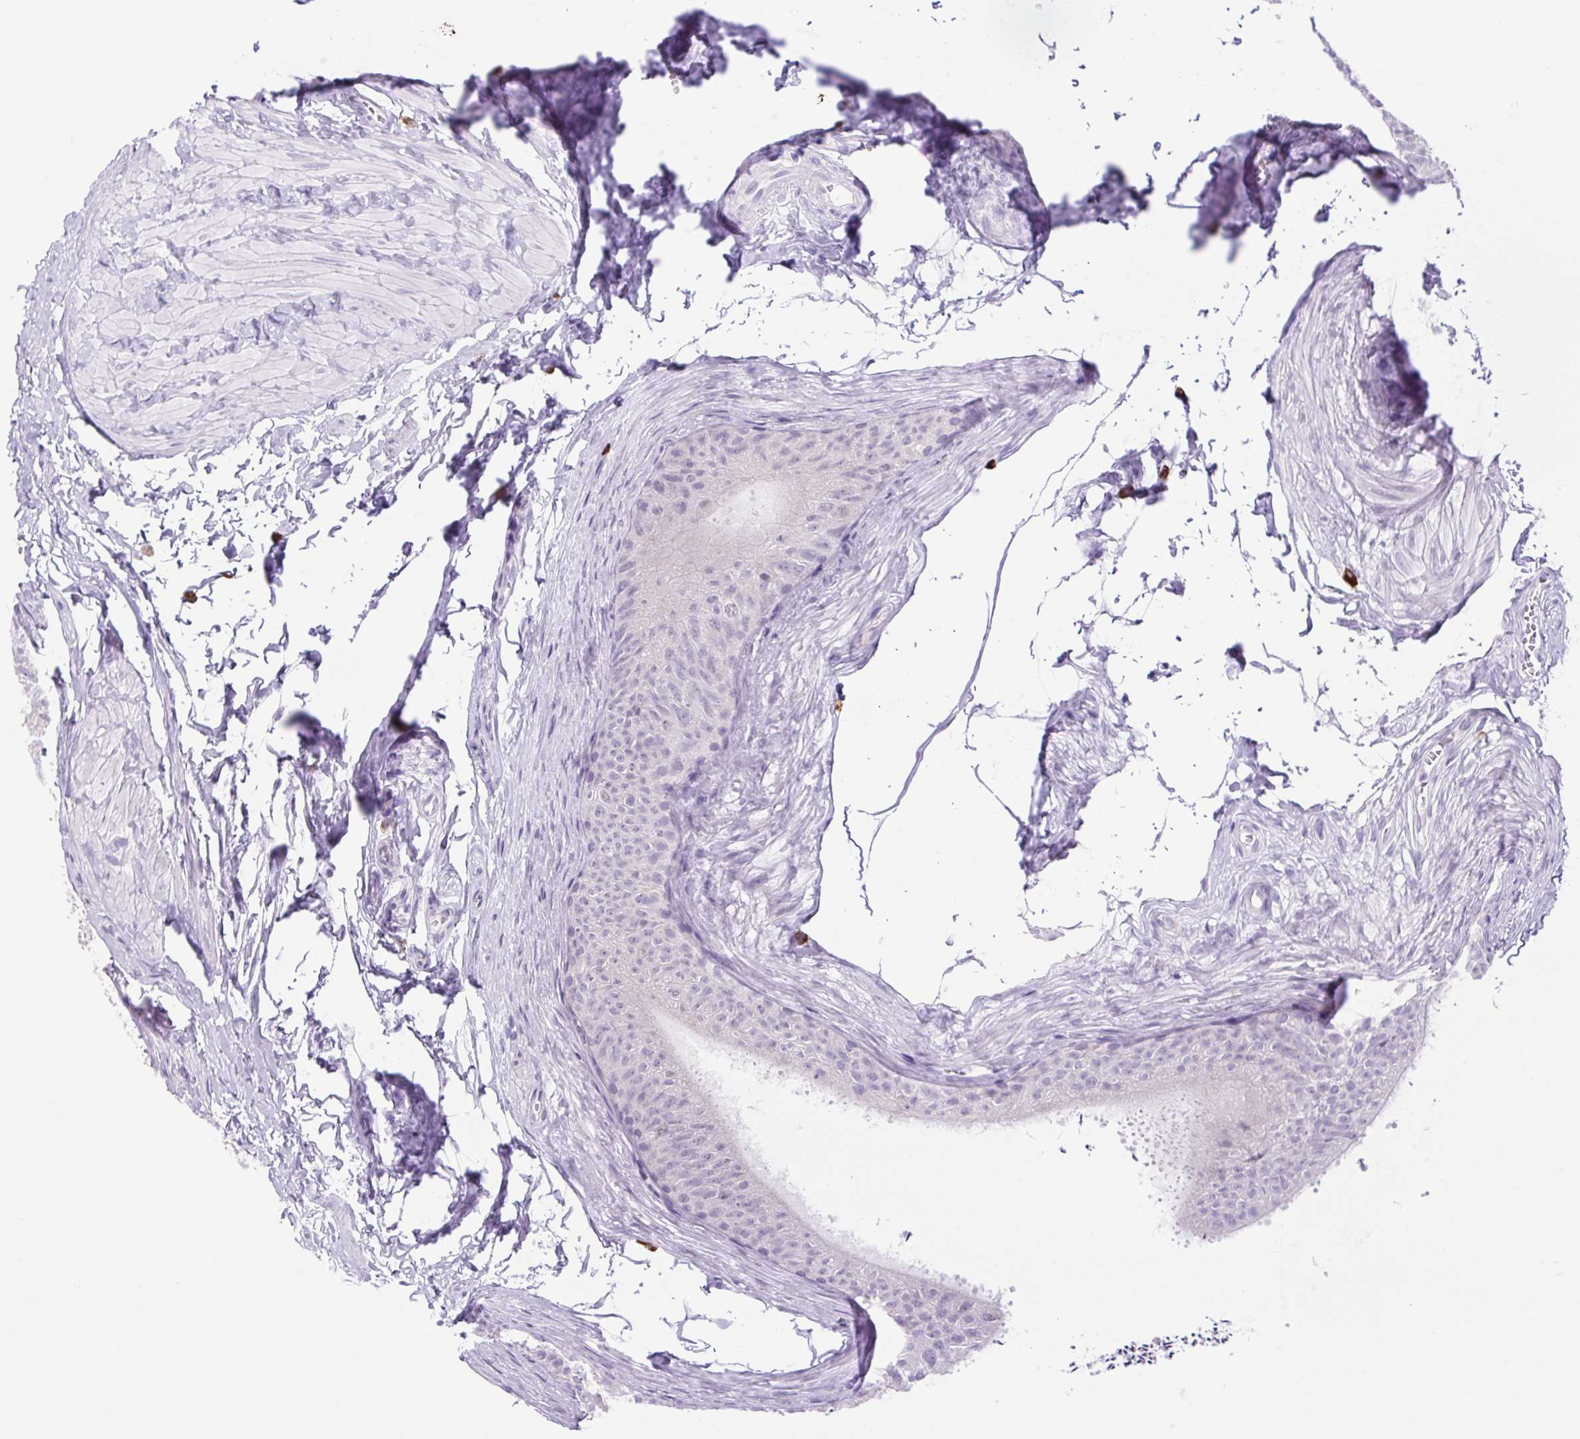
{"staining": {"intensity": "negative", "quantity": "none", "location": "none"}, "tissue": "epididymis", "cell_type": "Glandular cells", "image_type": "normal", "snomed": [{"axis": "morphology", "description": "Normal tissue, NOS"}, {"axis": "topography", "description": "Epididymis, spermatic cord, NOS"}, {"axis": "topography", "description": "Epididymis"}, {"axis": "topography", "description": "Peripheral nerve tissue"}], "caption": "This is an IHC image of benign epididymis. There is no staining in glandular cells.", "gene": "FAM177B", "patient": {"sex": "male", "age": 29}}